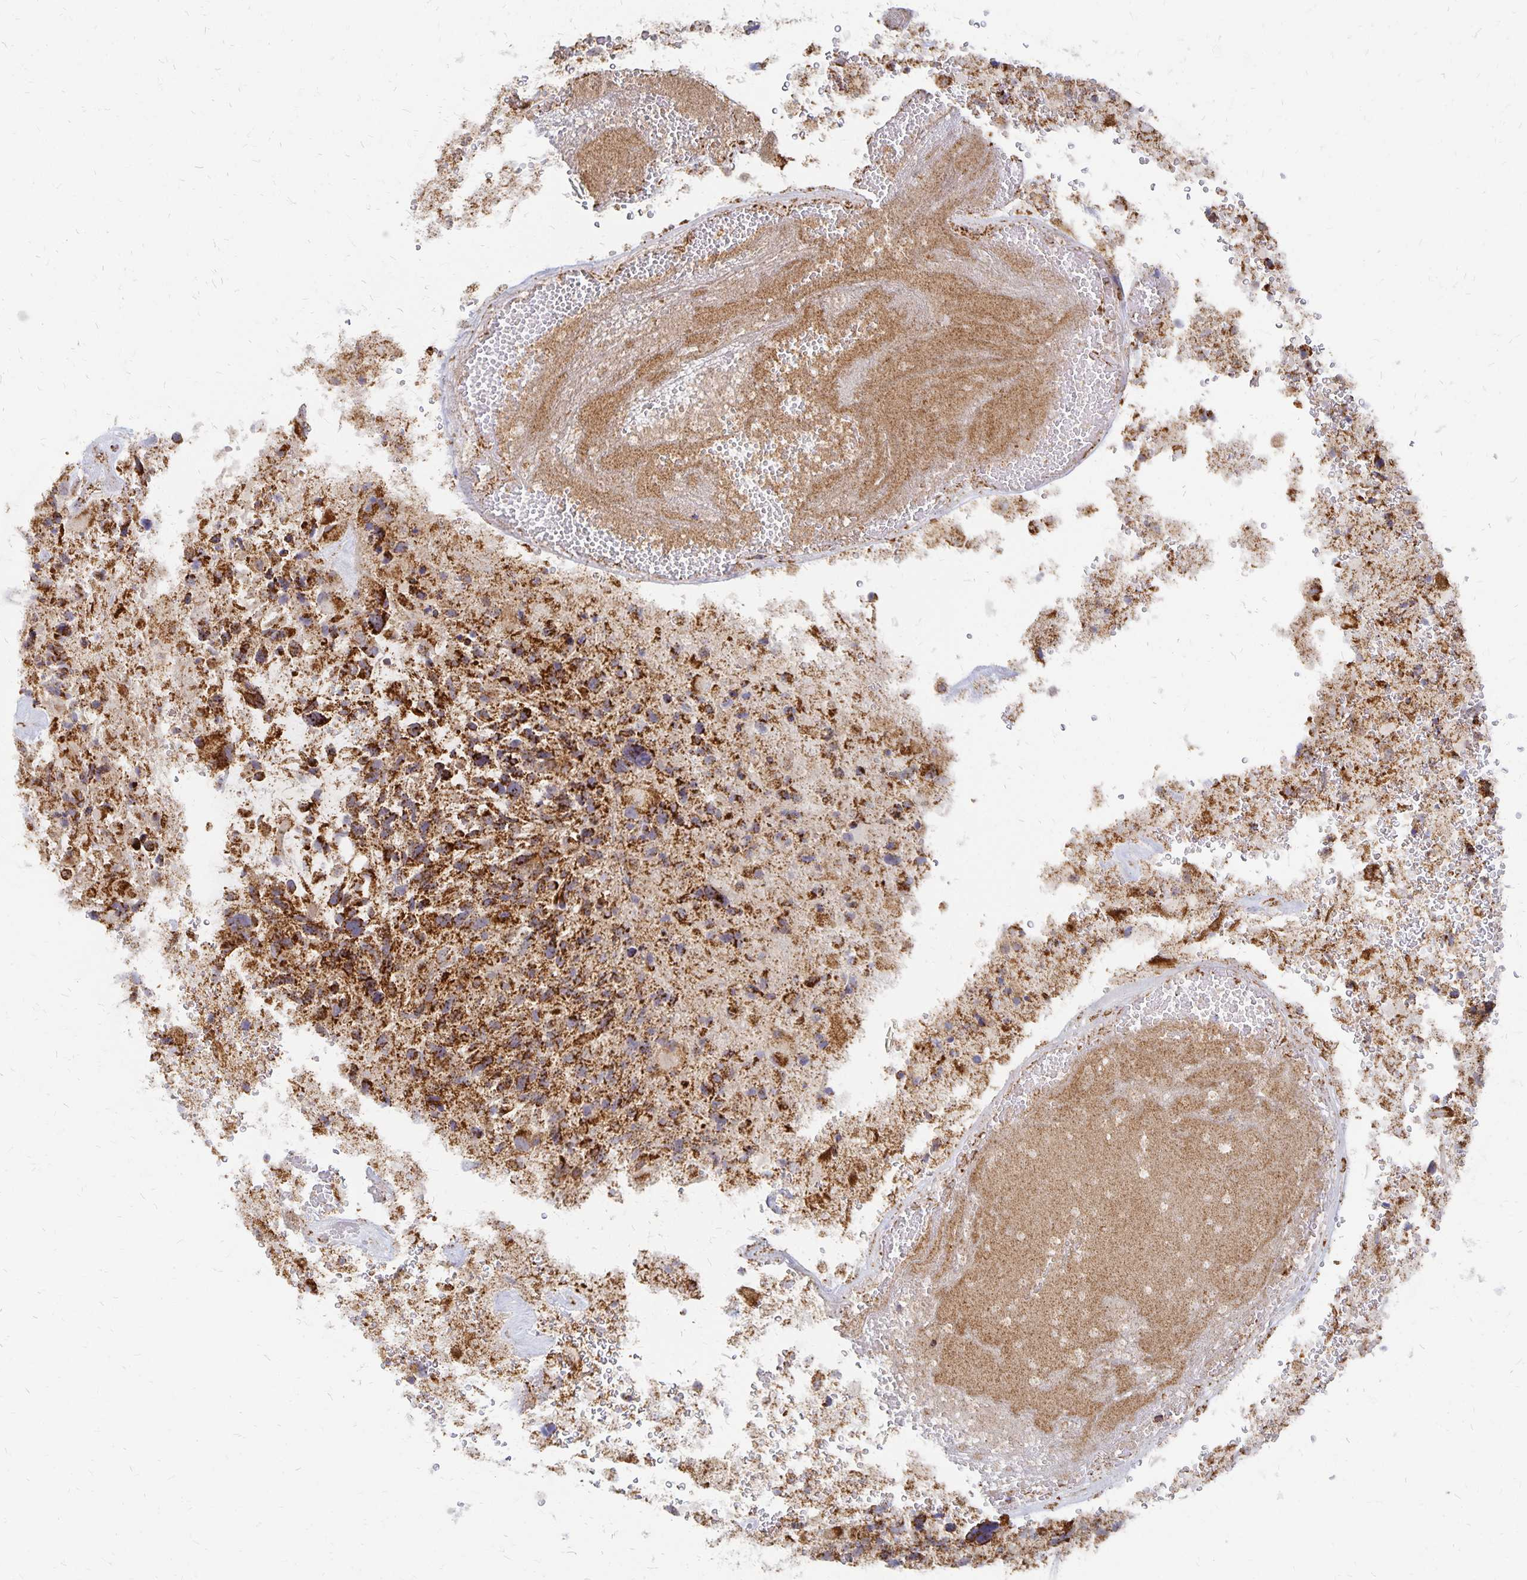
{"staining": {"intensity": "strong", "quantity": ">75%", "location": "cytoplasmic/membranous"}, "tissue": "glioma", "cell_type": "Tumor cells", "image_type": "cancer", "snomed": [{"axis": "morphology", "description": "Glioma, malignant, High grade"}, {"axis": "topography", "description": "Brain"}], "caption": "Strong cytoplasmic/membranous protein staining is identified in approximately >75% of tumor cells in glioma.", "gene": "STOML2", "patient": {"sex": "female", "age": 71}}